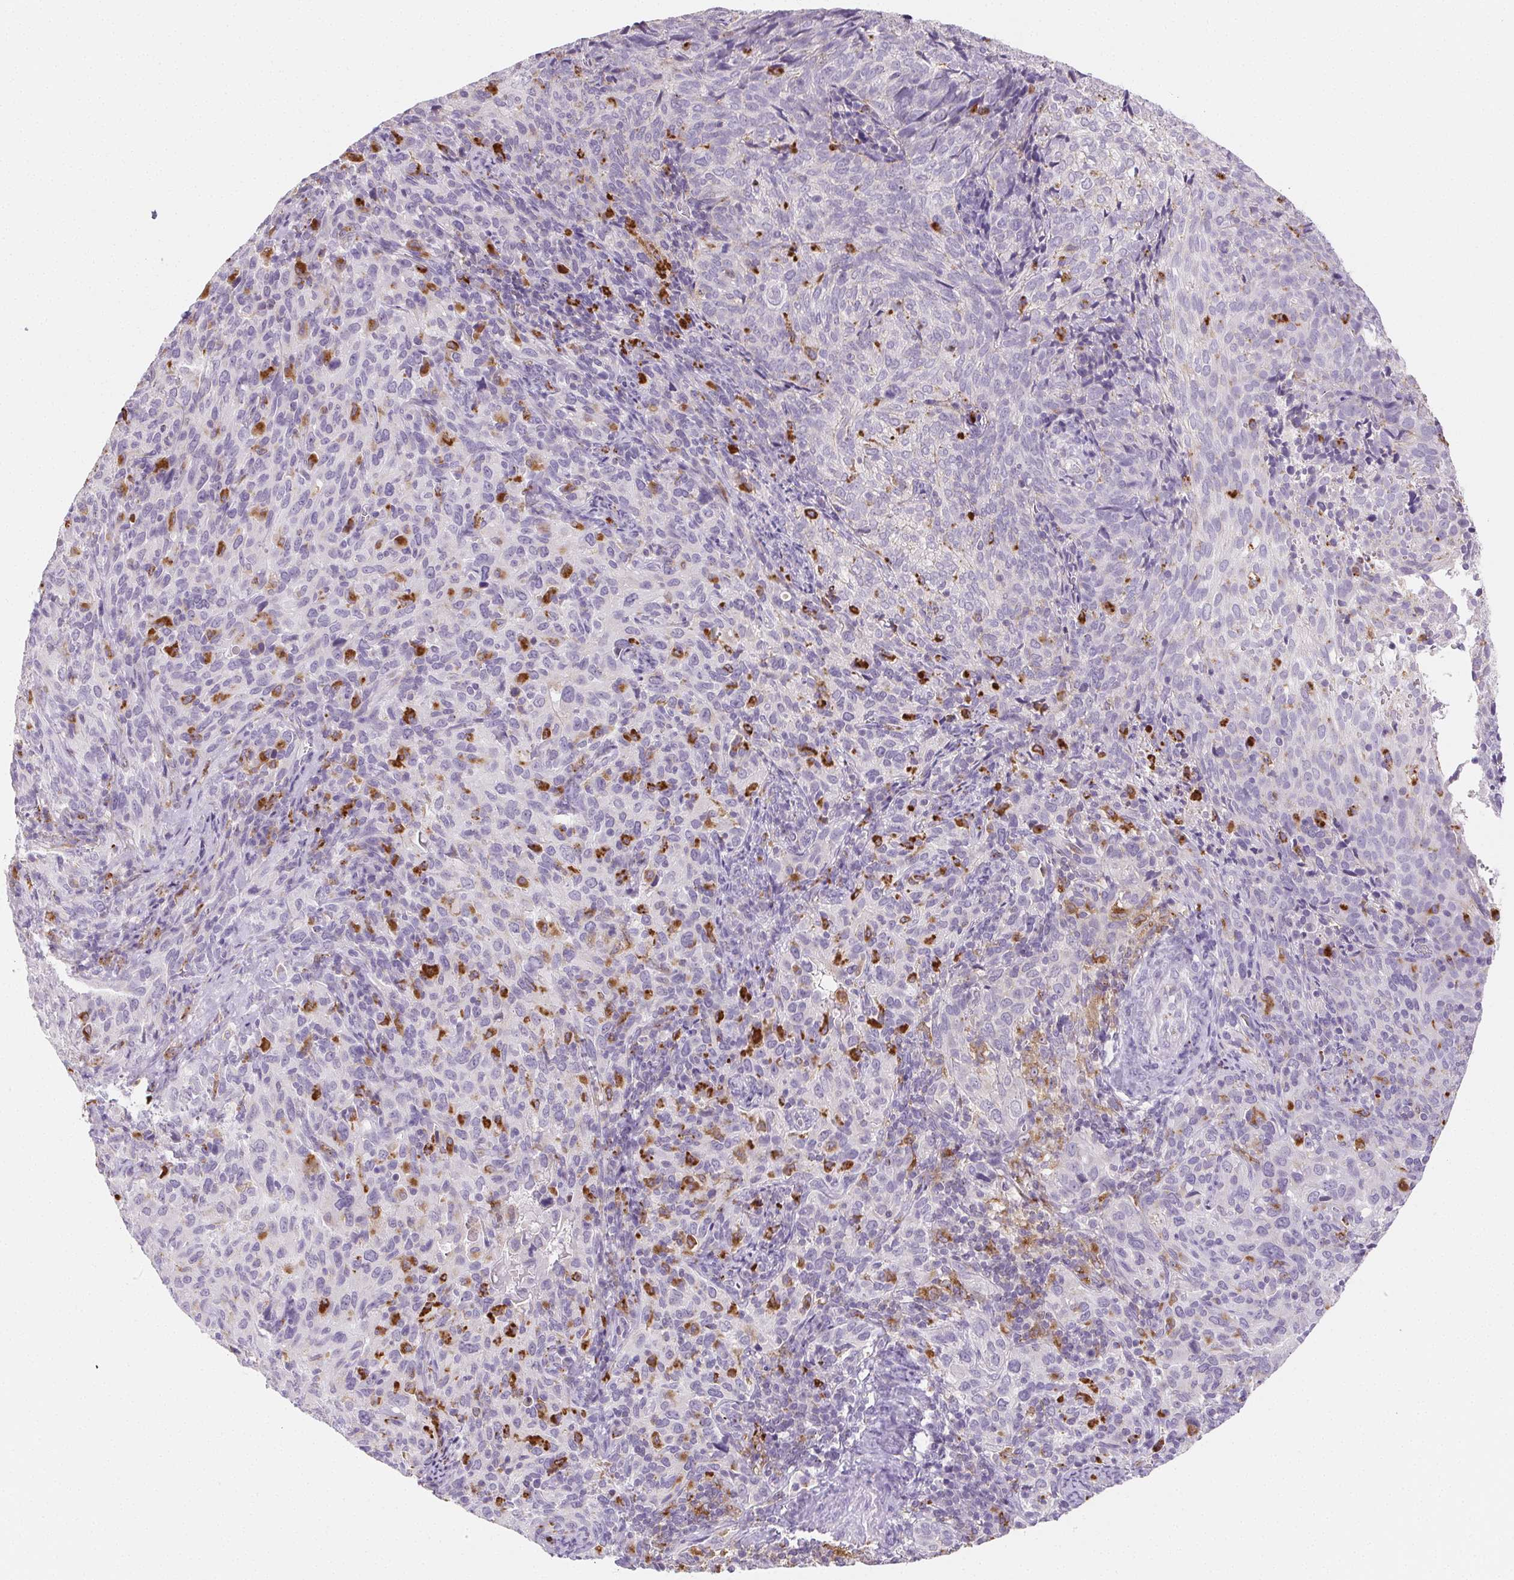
{"staining": {"intensity": "negative", "quantity": "none", "location": "none"}, "tissue": "cervical cancer", "cell_type": "Tumor cells", "image_type": "cancer", "snomed": [{"axis": "morphology", "description": "Squamous cell carcinoma, NOS"}, {"axis": "topography", "description": "Cervix"}], "caption": "Immunohistochemistry image of neoplastic tissue: human cervical cancer (squamous cell carcinoma) stained with DAB displays no significant protein expression in tumor cells. Nuclei are stained in blue.", "gene": "LIPA", "patient": {"sex": "female", "age": 51}}